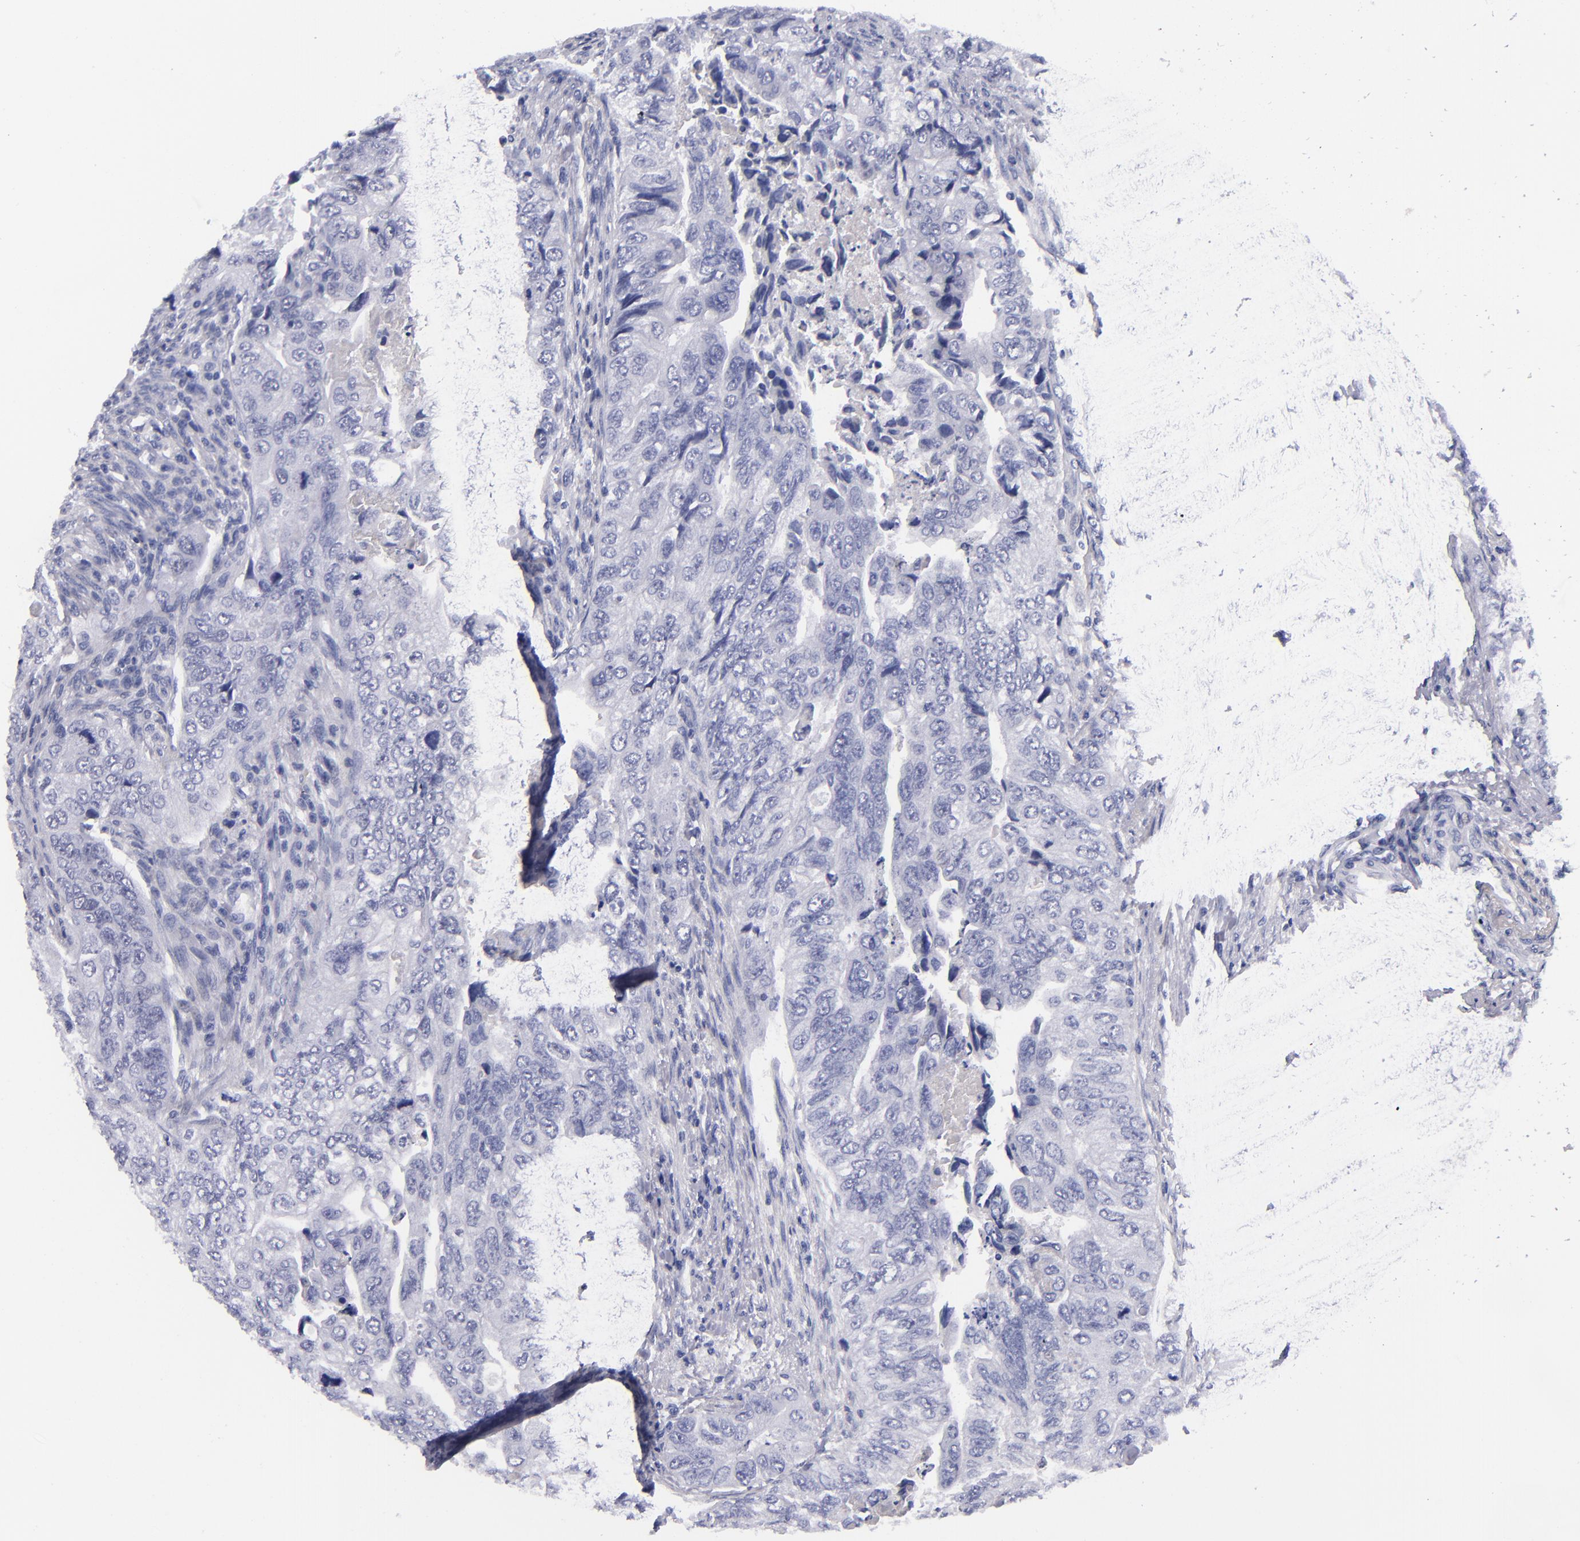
{"staining": {"intensity": "negative", "quantity": "none", "location": "none"}, "tissue": "colorectal cancer", "cell_type": "Tumor cells", "image_type": "cancer", "snomed": [{"axis": "morphology", "description": "Adenocarcinoma, NOS"}, {"axis": "topography", "description": "Colon"}], "caption": "Immunohistochemical staining of colorectal adenocarcinoma reveals no significant staining in tumor cells.", "gene": "MCM7", "patient": {"sex": "female", "age": 11}}